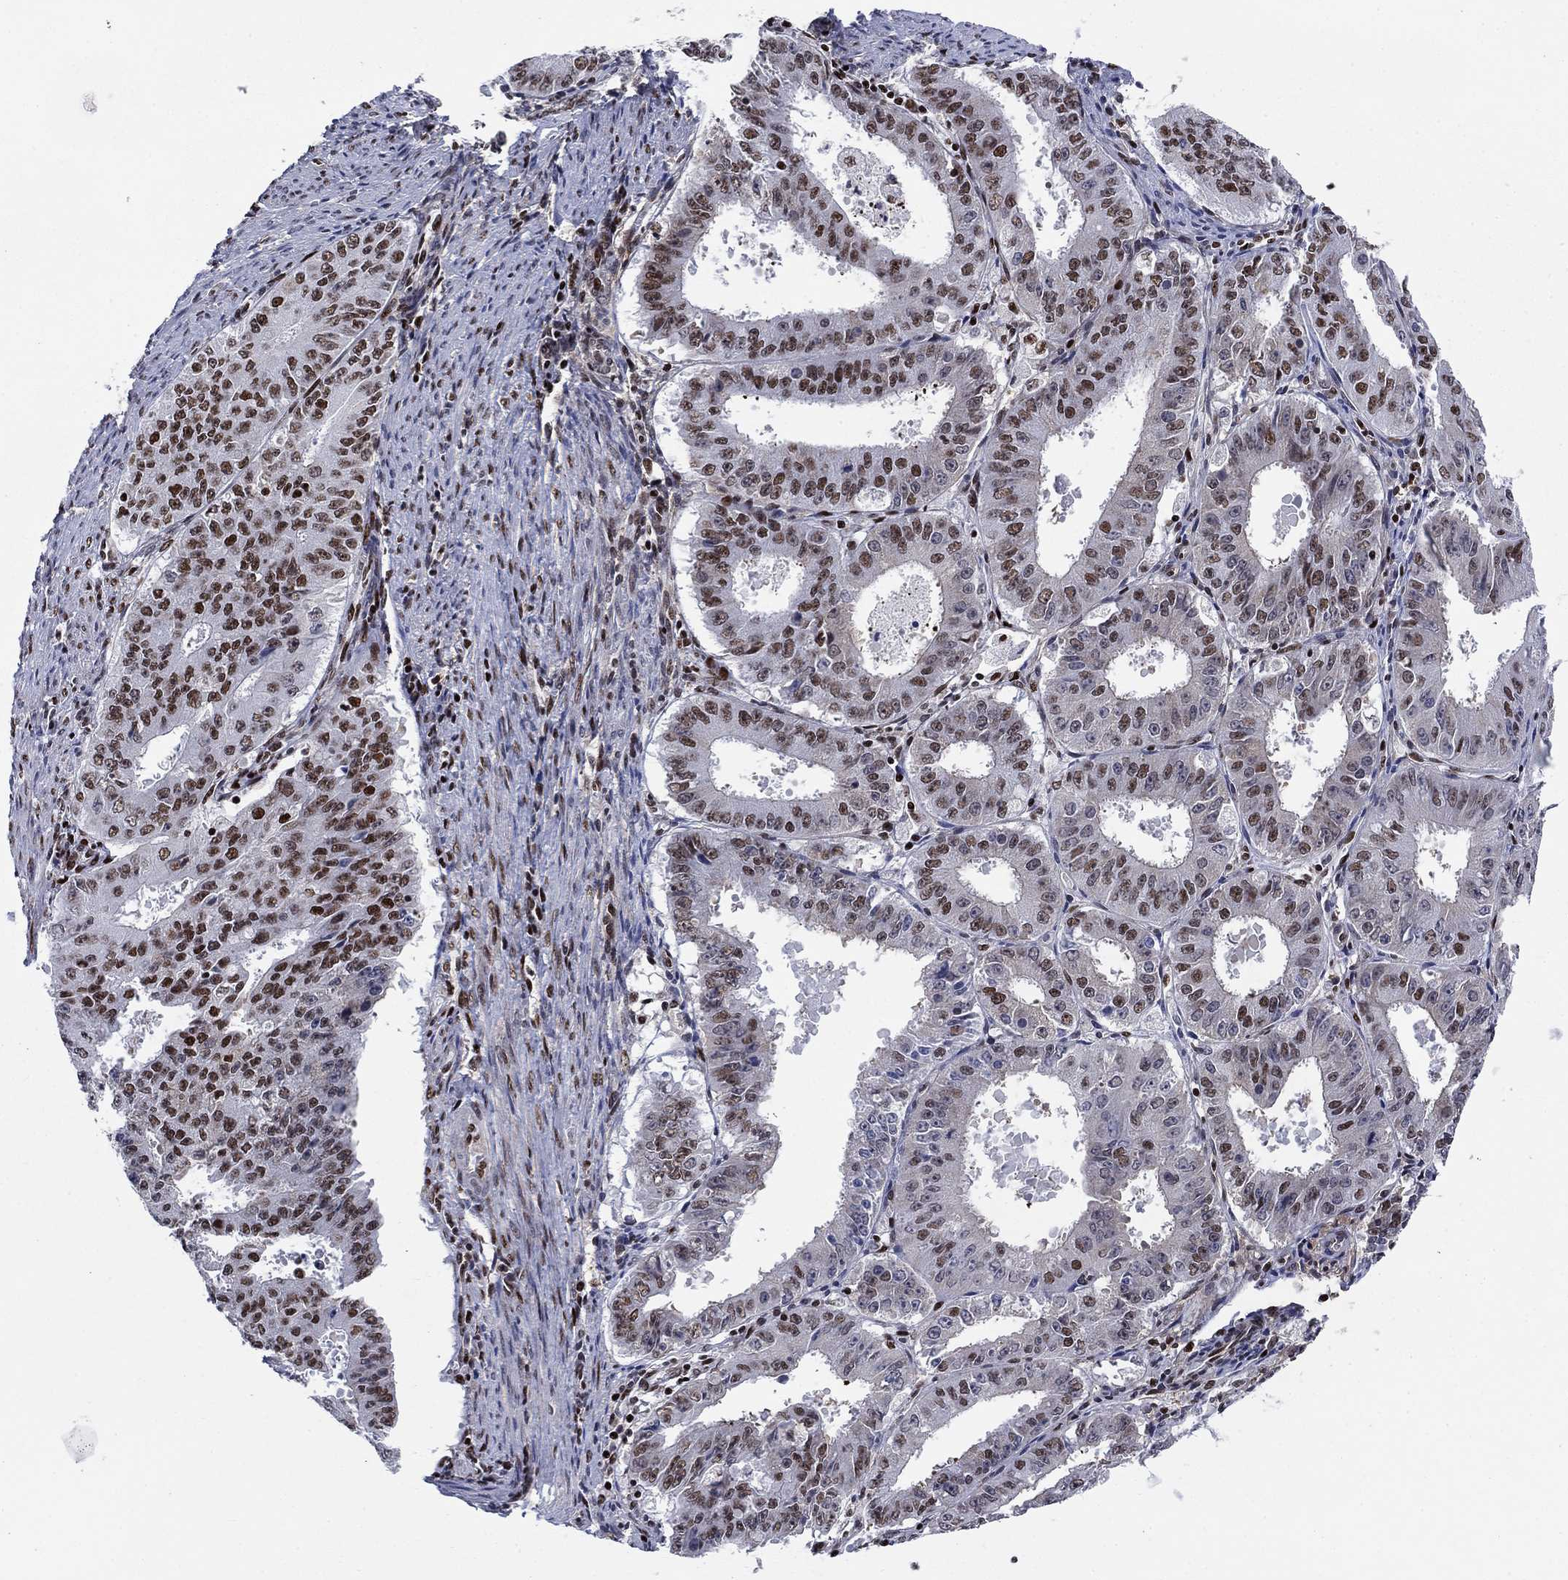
{"staining": {"intensity": "moderate", "quantity": ">75%", "location": "nuclear"}, "tissue": "ovarian cancer", "cell_type": "Tumor cells", "image_type": "cancer", "snomed": [{"axis": "morphology", "description": "Carcinoma, endometroid"}, {"axis": "topography", "description": "Ovary"}], "caption": "The micrograph exhibits staining of ovarian cancer, revealing moderate nuclear protein expression (brown color) within tumor cells. The staining is performed using DAB (3,3'-diaminobenzidine) brown chromogen to label protein expression. The nuclei are counter-stained blue using hematoxylin.", "gene": "RPRD1B", "patient": {"sex": "female", "age": 42}}